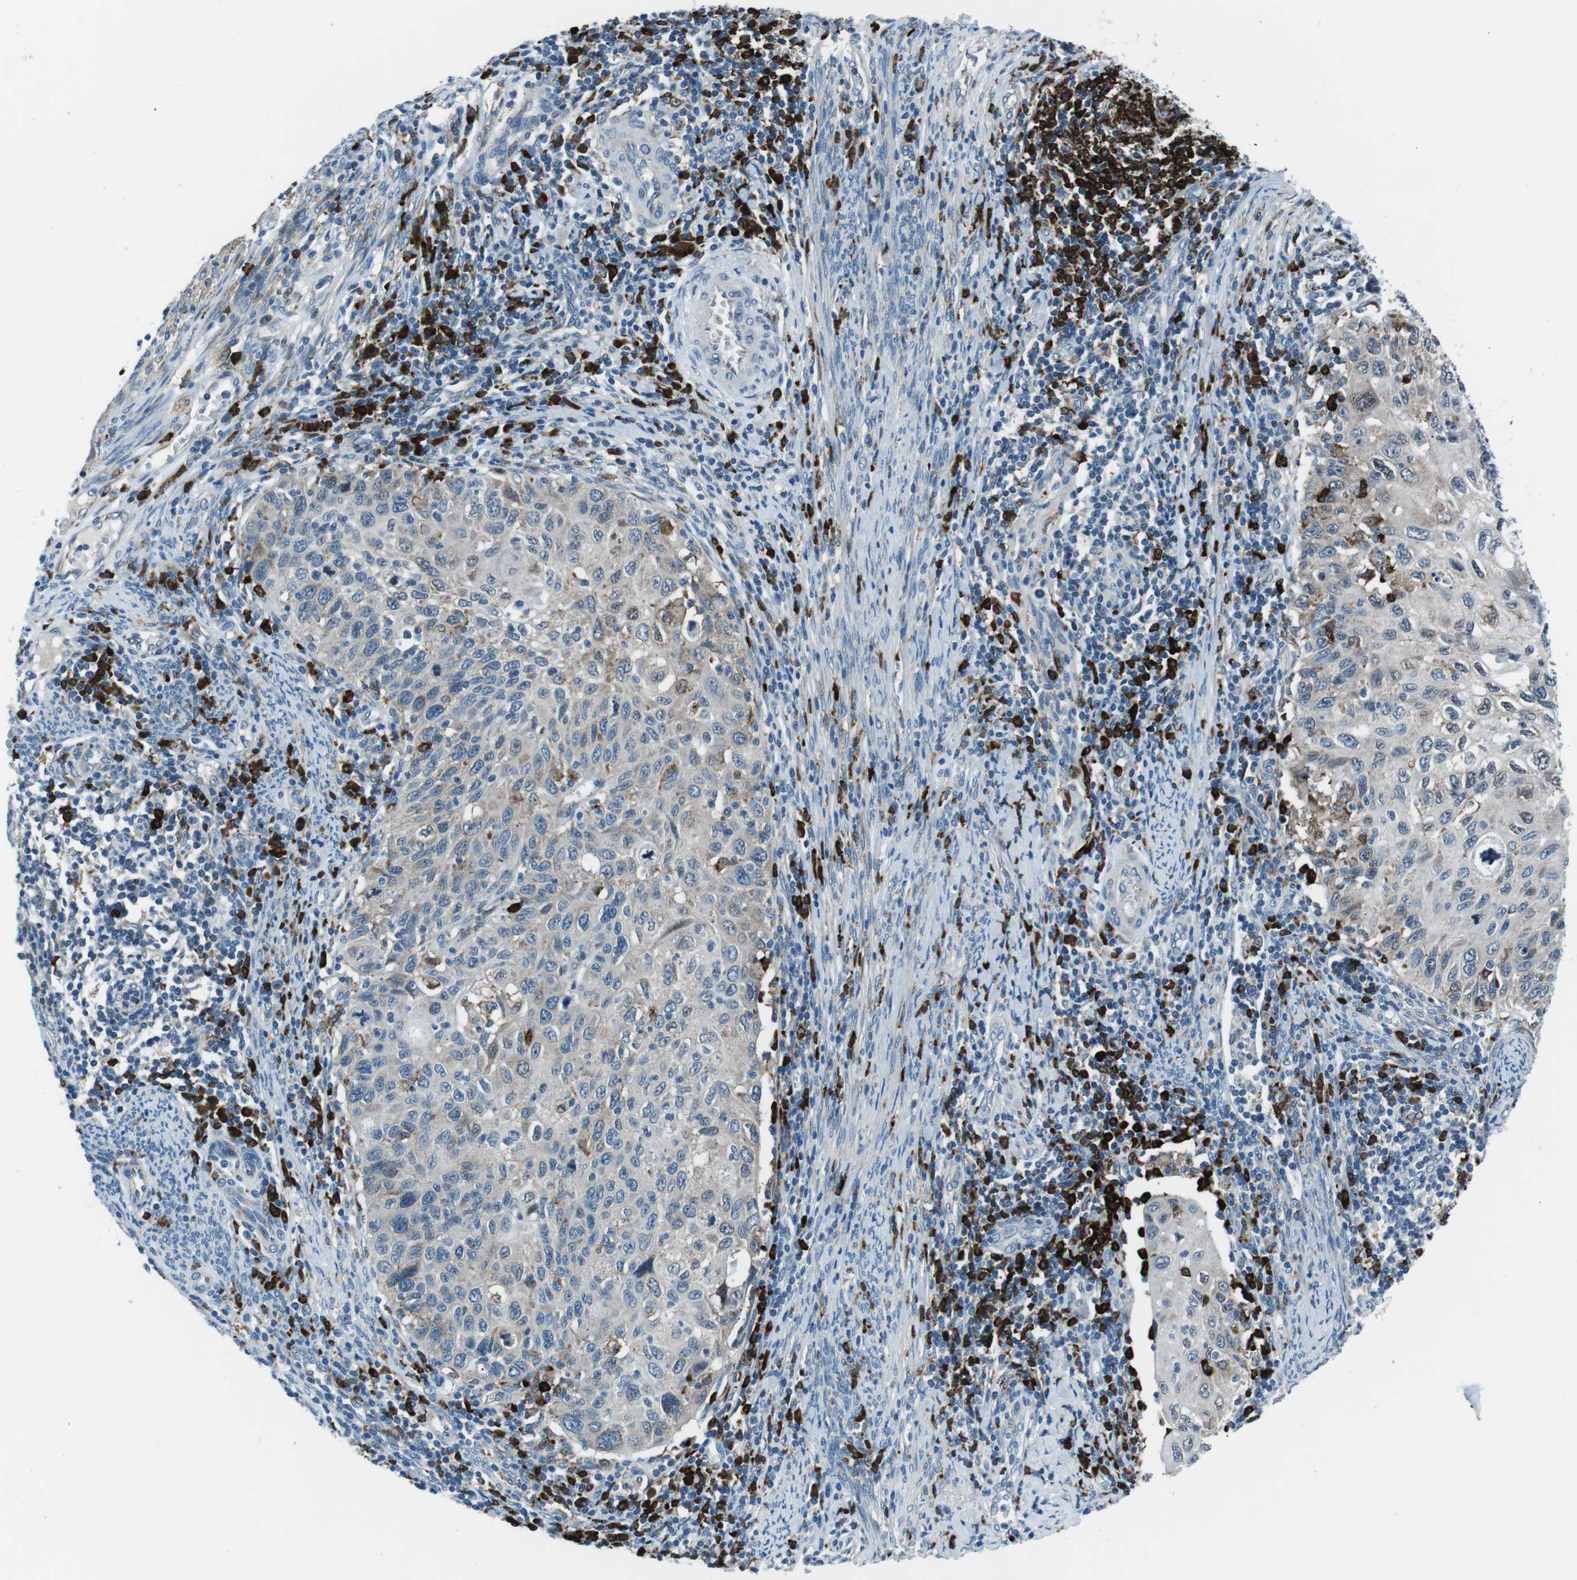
{"staining": {"intensity": "weak", "quantity": "<25%", "location": "cytoplasmic/membranous"}, "tissue": "cervical cancer", "cell_type": "Tumor cells", "image_type": "cancer", "snomed": [{"axis": "morphology", "description": "Squamous cell carcinoma, NOS"}, {"axis": "topography", "description": "Cervix"}], "caption": "Immunohistochemistry photomicrograph of neoplastic tissue: human squamous cell carcinoma (cervical) stained with DAB (3,3'-diaminobenzidine) exhibits no significant protein staining in tumor cells.", "gene": "BLNK", "patient": {"sex": "female", "age": 70}}